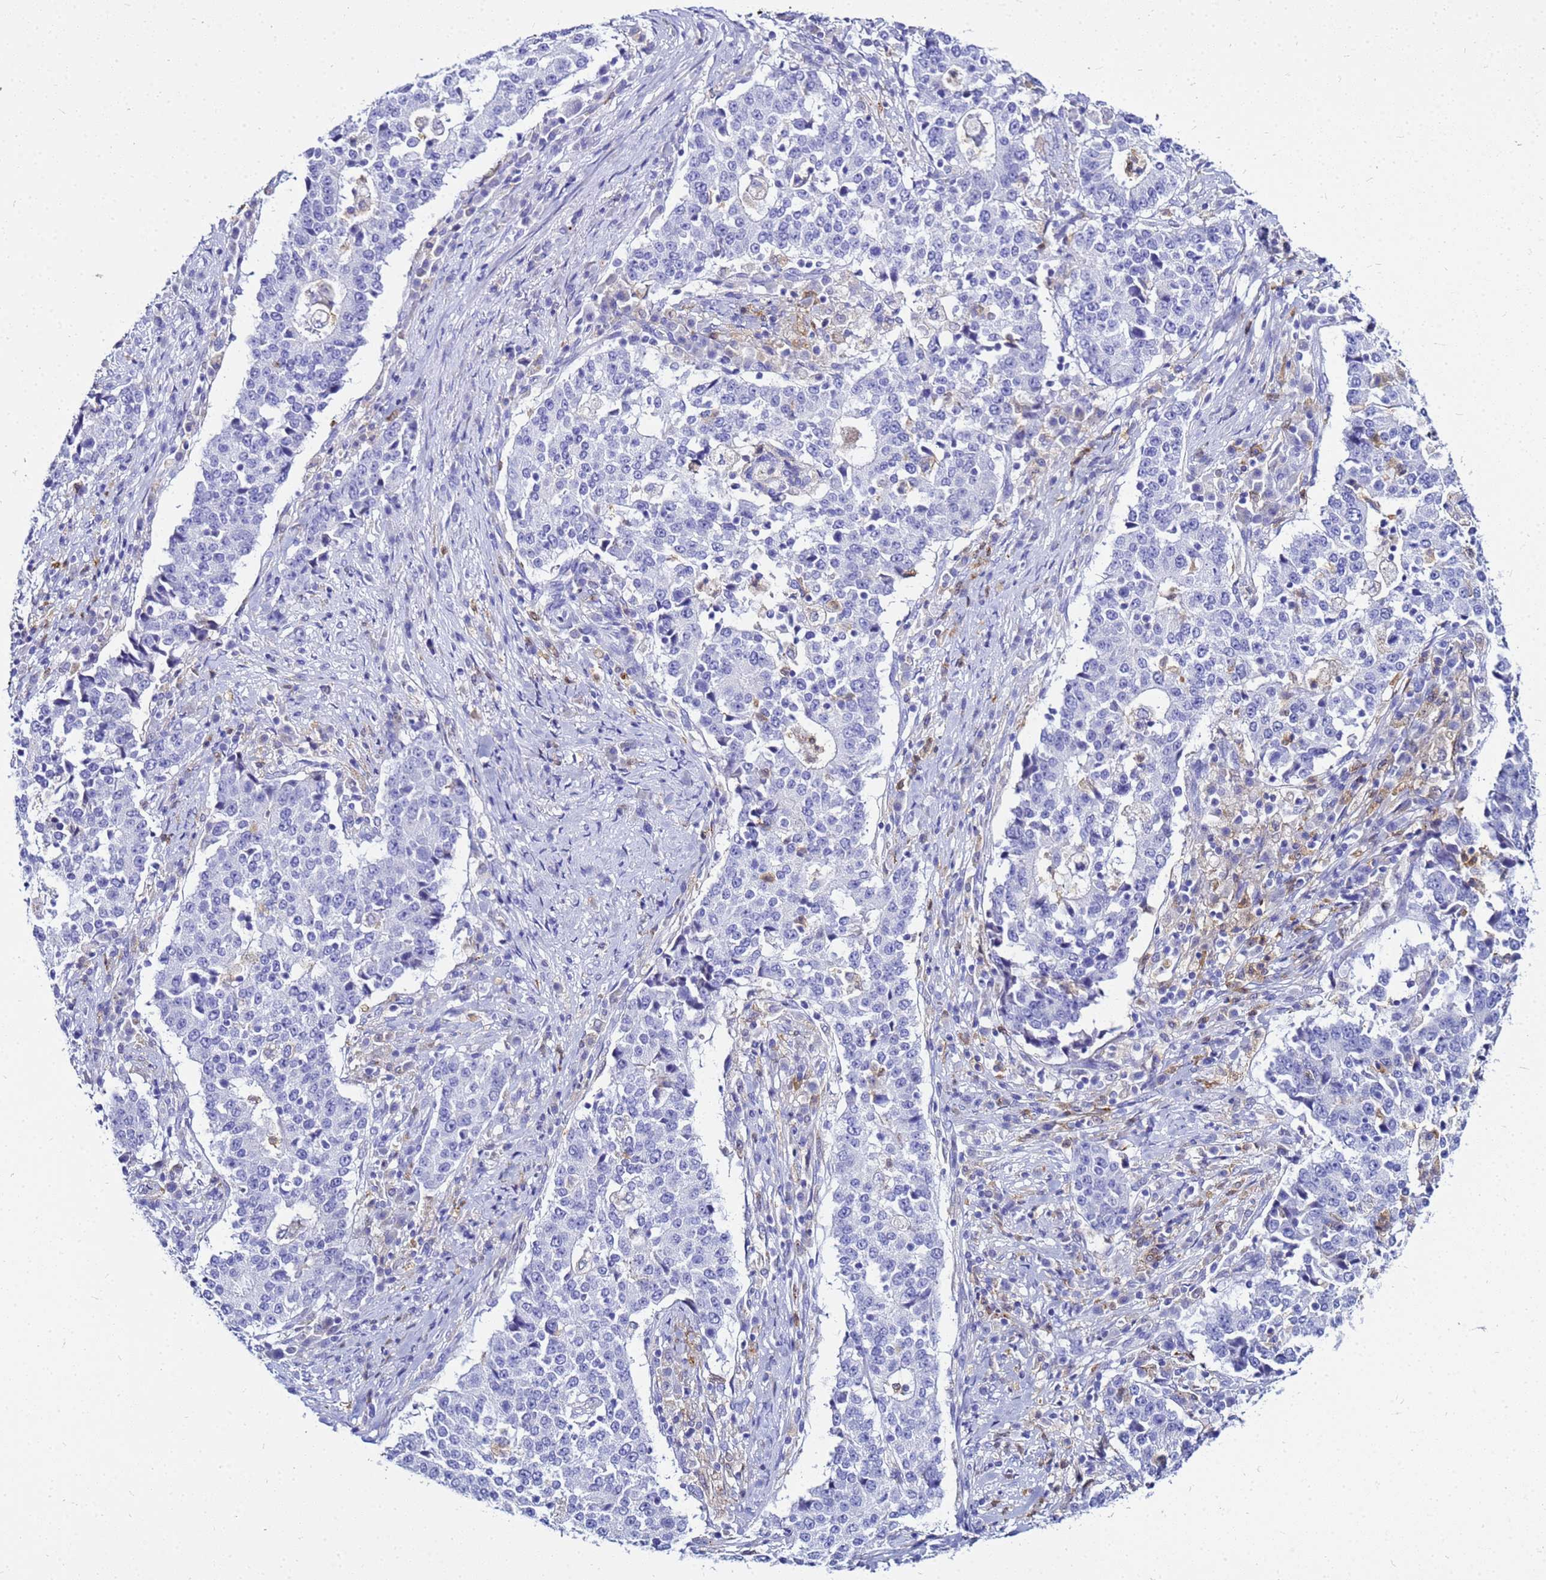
{"staining": {"intensity": "negative", "quantity": "none", "location": "none"}, "tissue": "stomach cancer", "cell_type": "Tumor cells", "image_type": "cancer", "snomed": [{"axis": "morphology", "description": "Adenocarcinoma, NOS"}, {"axis": "topography", "description": "Stomach"}], "caption": "A high-resolution photomicrograph shows immunohistochemistry staining of stomach cancer (adenocarcinoma), which reveals no significant staining in tumor cells. (DAB (3,3'-diaminobenzidine) immunohistochemistry visualized using brightfield microscopy, high magnification).", "gene": "CSTA", "patient": {"sex": "male", "age": 59}}